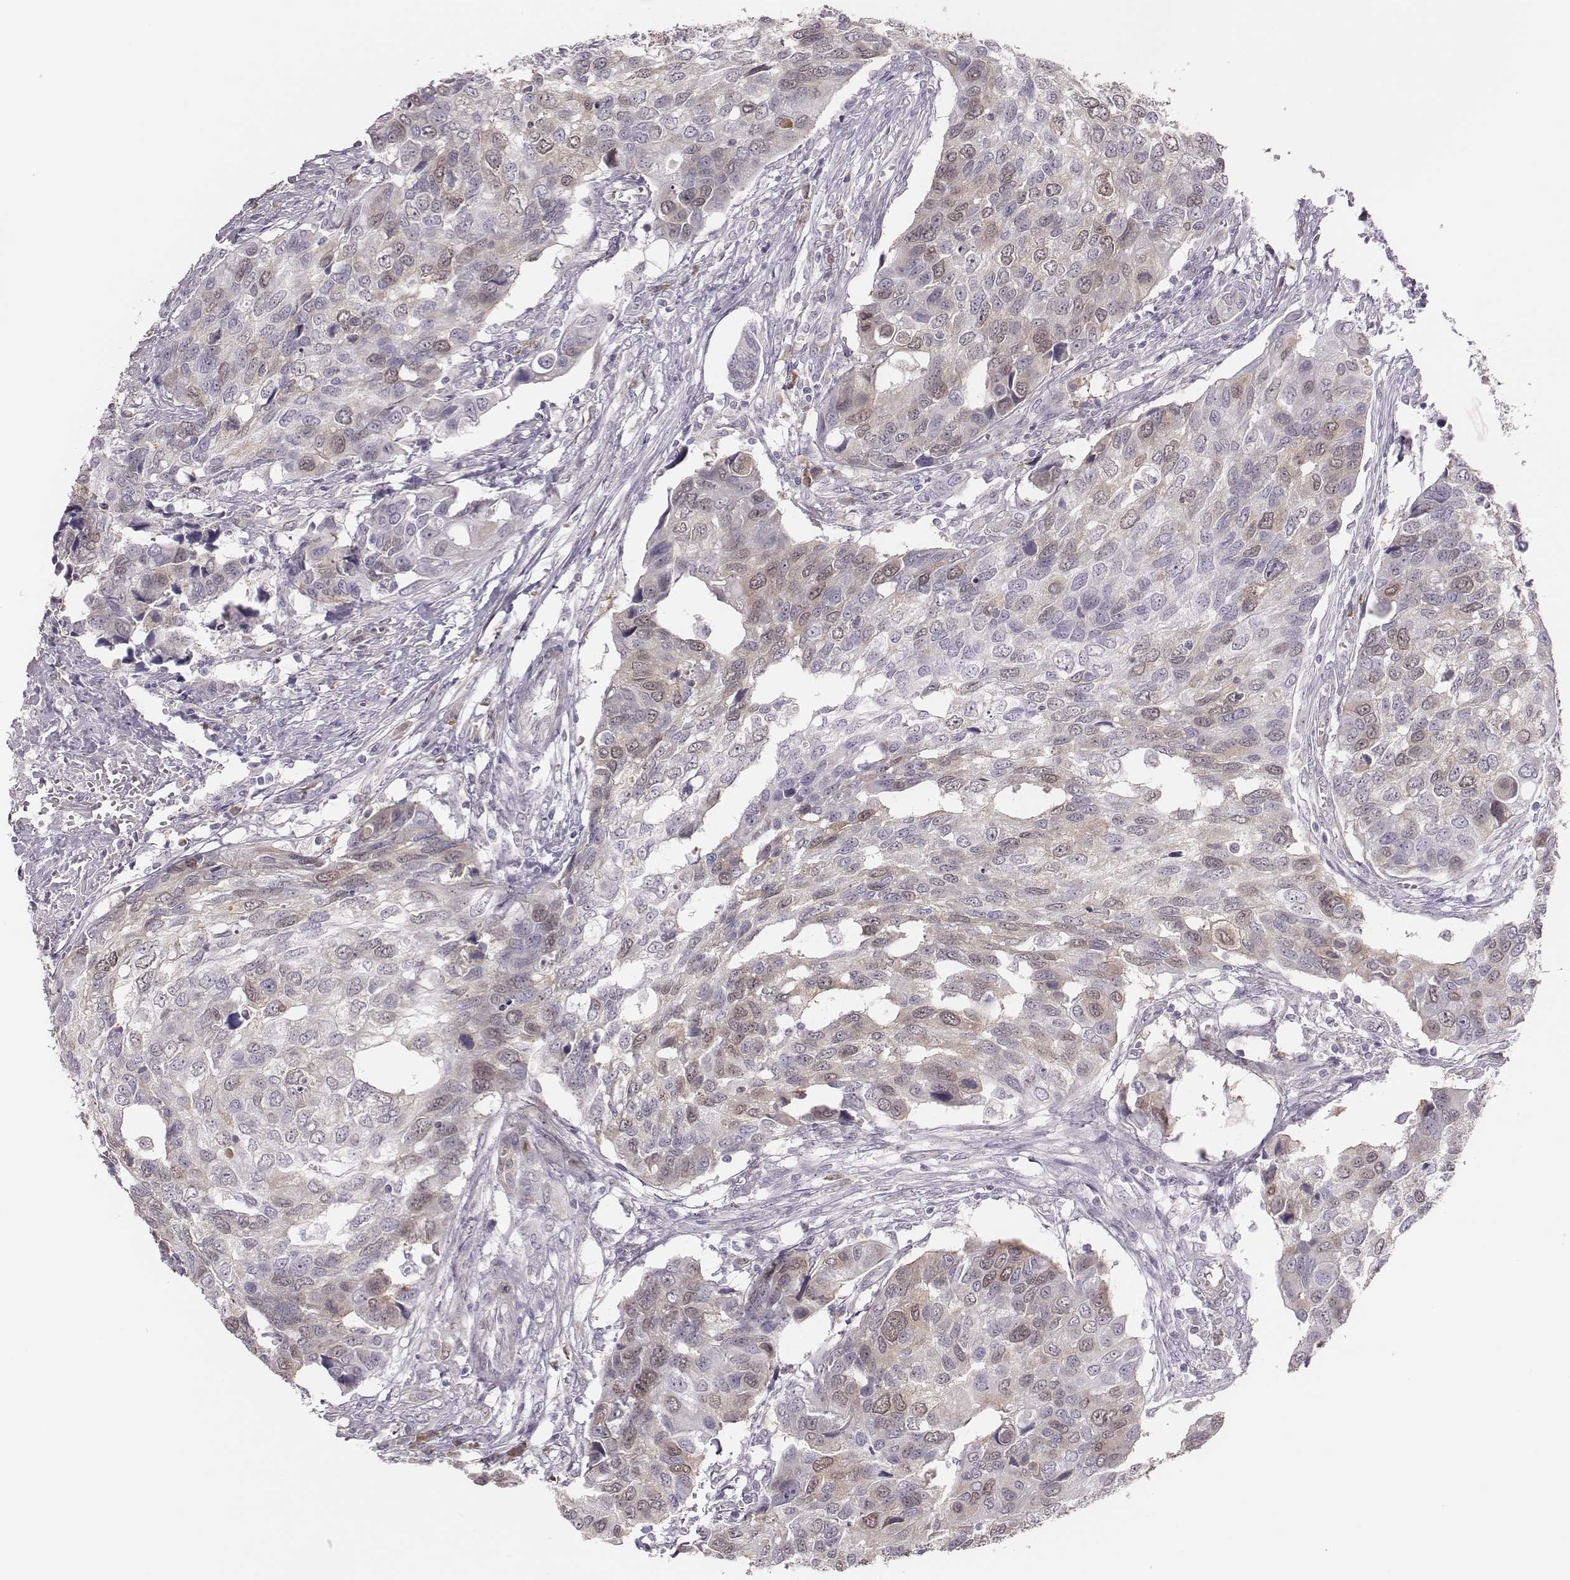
{"staining": {"intensity": "weak", "quantity": "25%-75%", "location": "cytoplasmic/membranous,nuclear"}, "tissue": "urothelial cancer", "cell_type": "Tumor cells", "image_type": "cancer", "snomed": [{"axis": "morphology", "description": "Urothelial carcinoma, High grade"}, {"axis": "topography", "description": "Urinary bladder"}], "caption": "Immunohistochemical staining of human urothelial cancer demonstrates low levels of weak cytoplasmic/membranous and nuclear protein expression in approximately 25%-75% of tumor cells. The staining was performed using DAB (3,3'-diaminobenzidine), with brown indicating positive protein expression. Nuclei are stained blue with hematoxylin.", "gene": "PBK", "patient": {"sex": "male", "age": 60}}